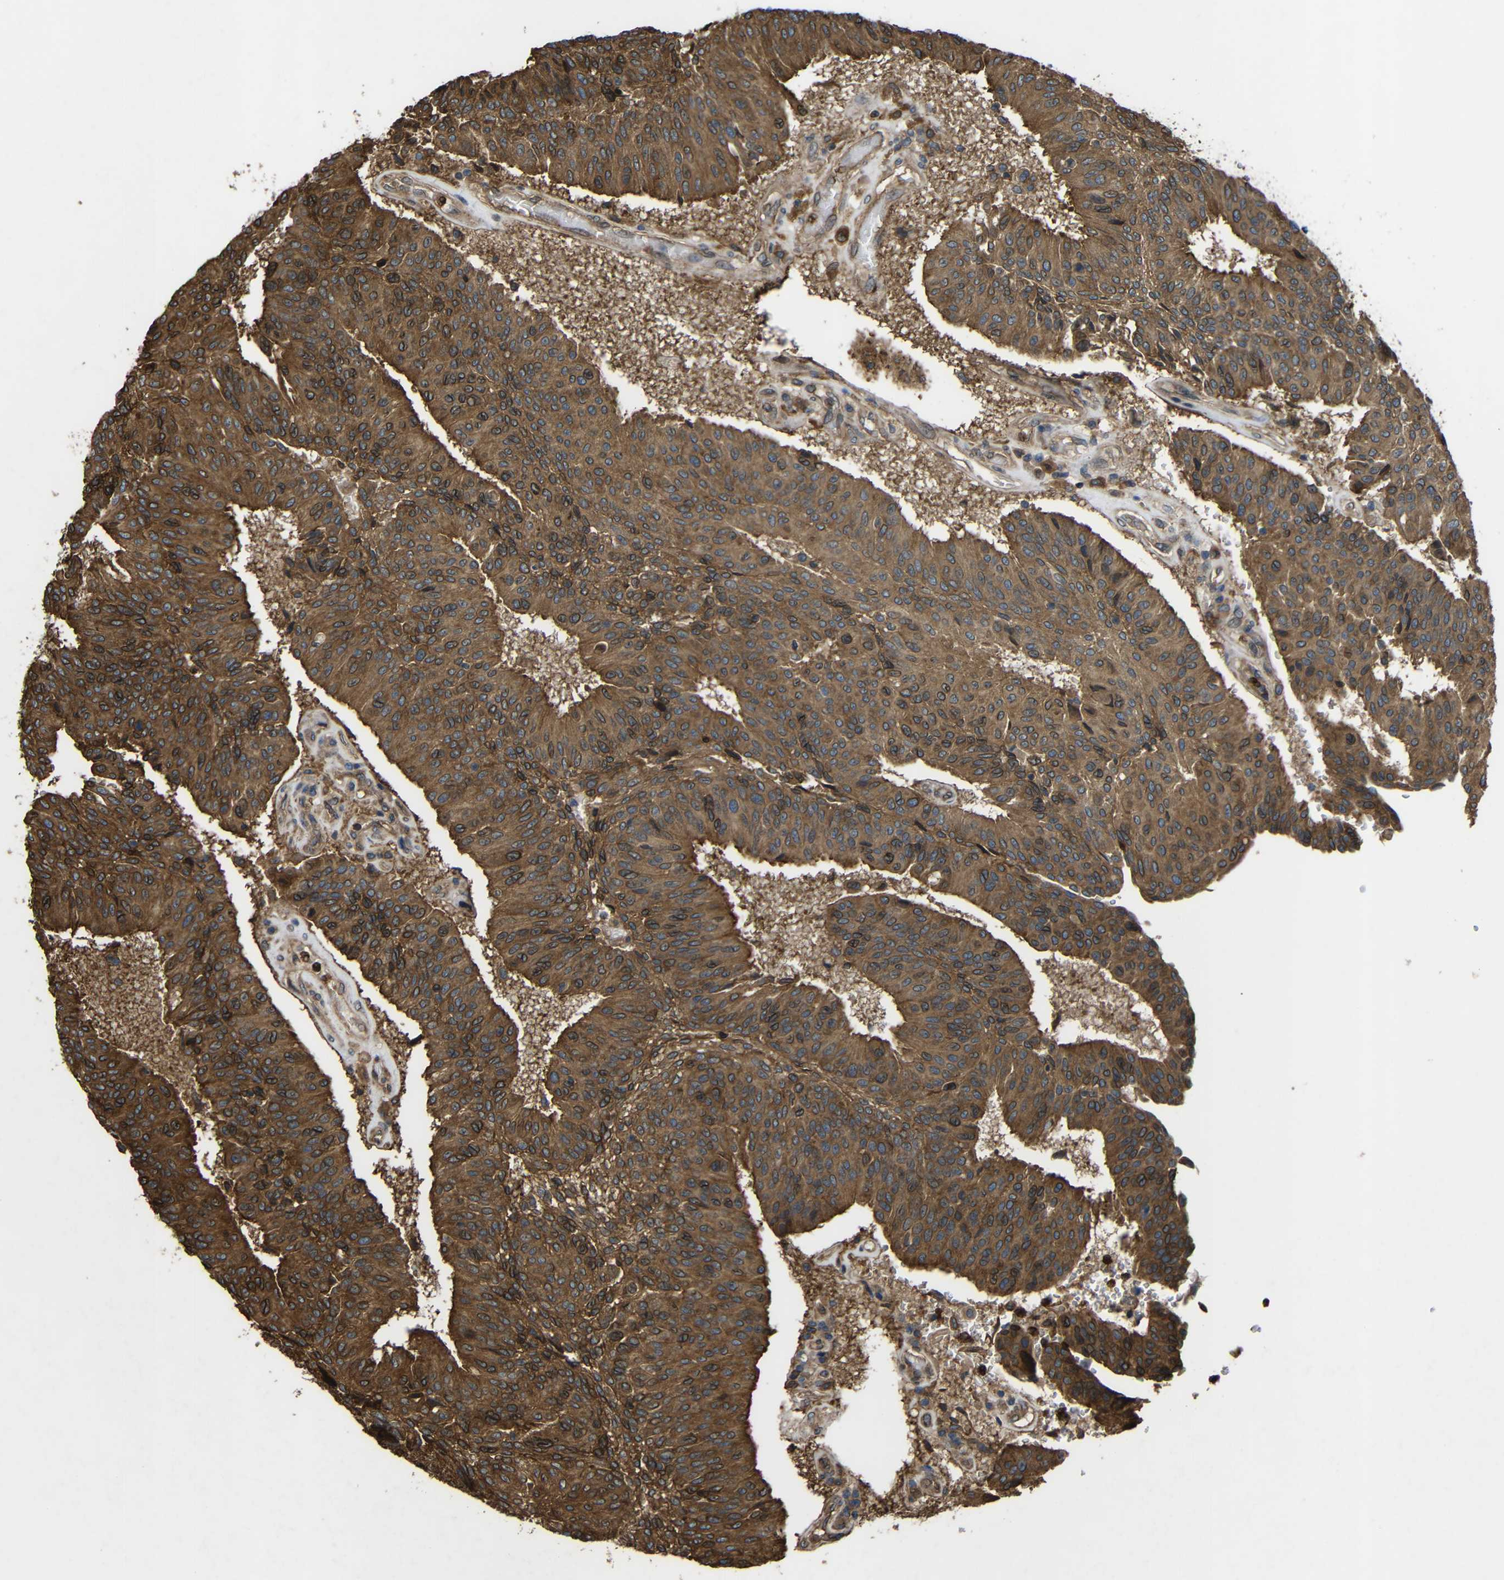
{"staining": {"intensity": "moderate", "quantity": ">75%", "location": "cytoplasmic/membranous"}, "tissue": "urothelial cancer", "cell_type": "Tumor cells", "image_type": "cancer", "snomed": [{"axis": "morphology", "description": "Urothelial carcinoma, High grade"}, {"axis": "topography", "description": "Urinary bladder"}], "caption": "The immunohistochemical stain shows moderate cytoplasmic/membranous staining in tumor cells of high-grade urothelial carcinoma tissue.", "gene": "TREM2", "patient": {"sex": "male", "age": 66}}